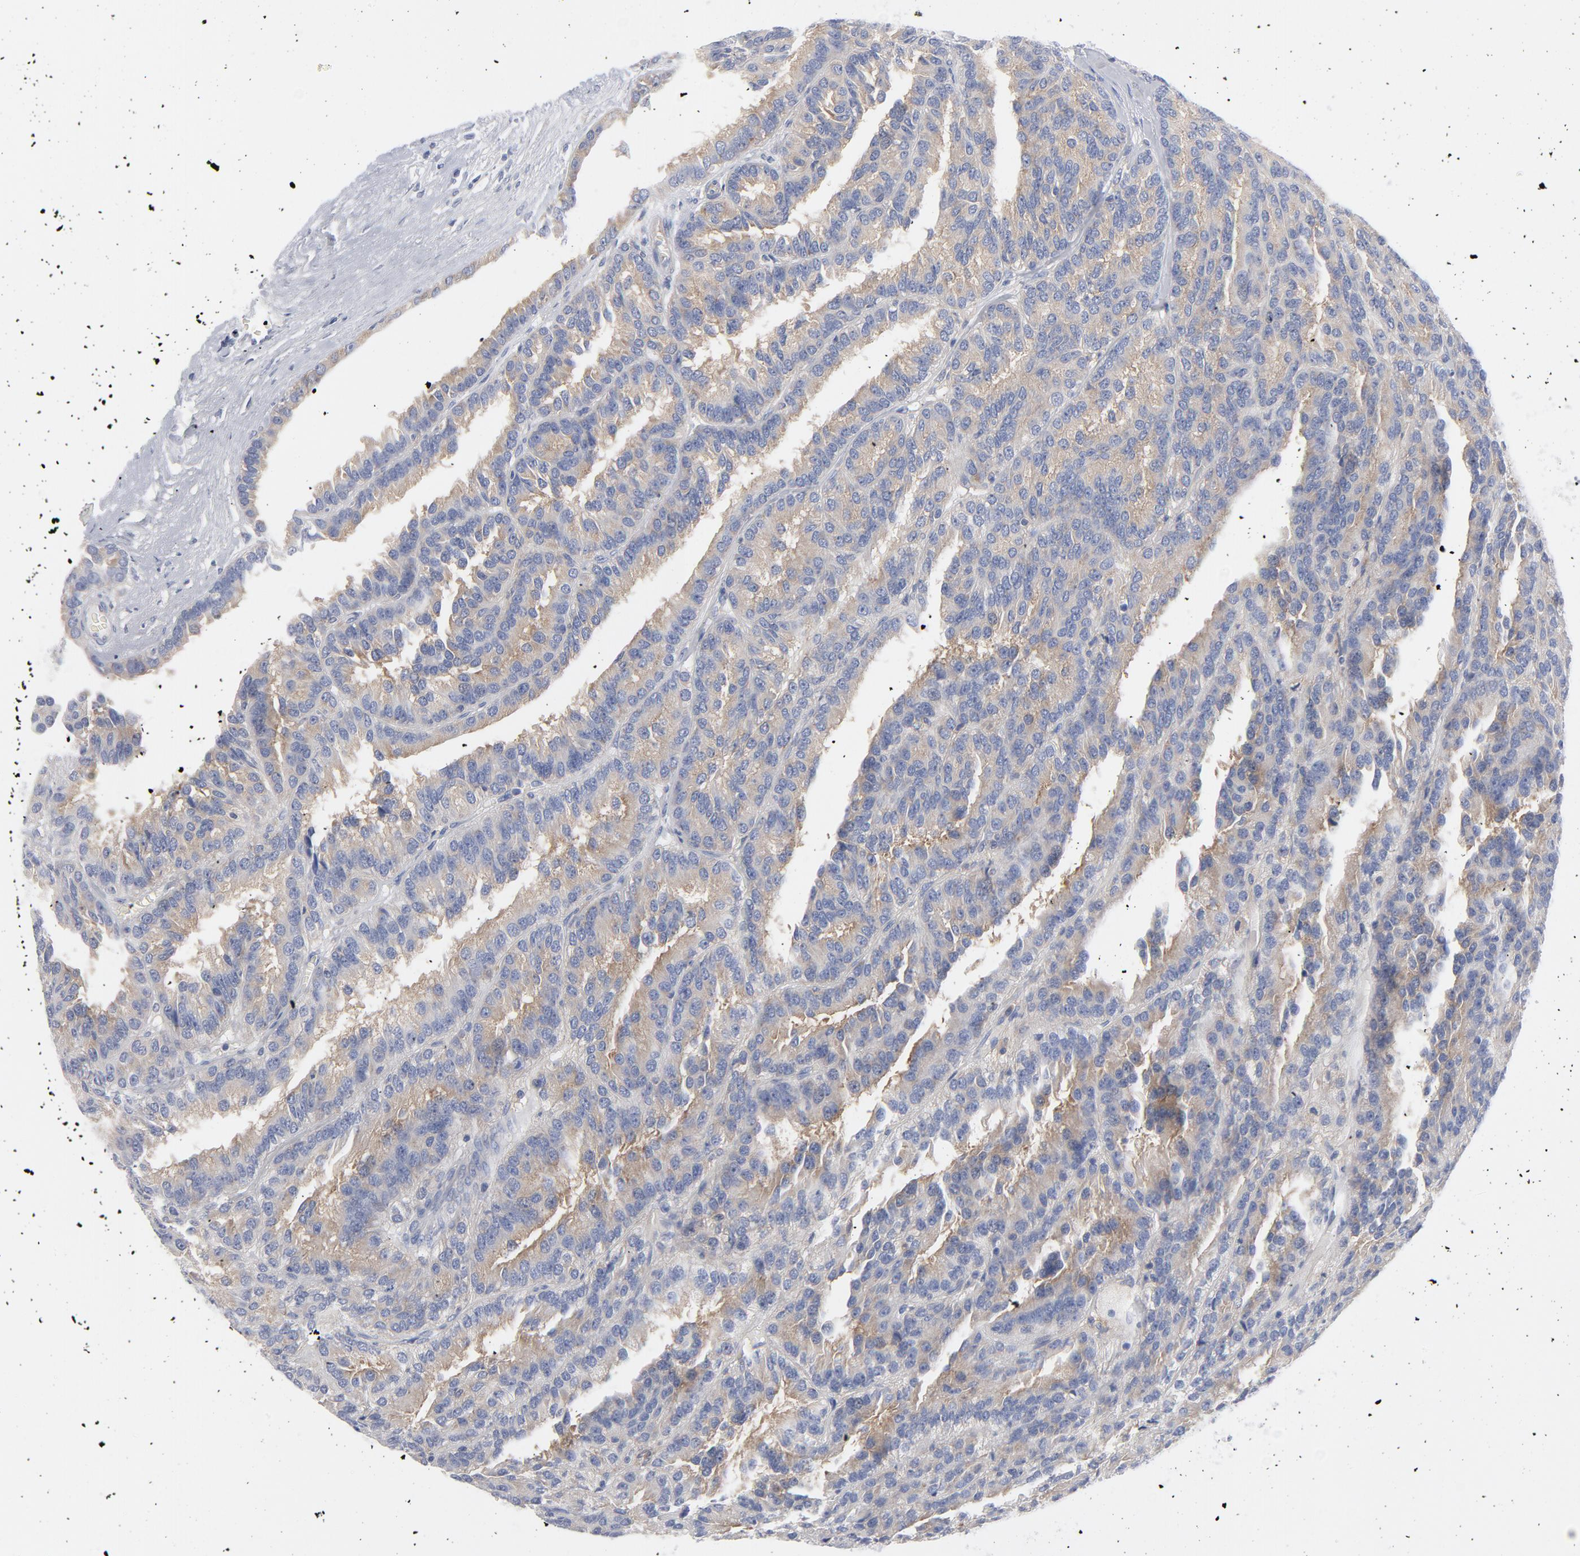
{"staining": {"intensity": "moderate", "quantity": "25%-75%", "location": "cytoplasmic/membranous"}, "tissue": "renal cancer", "cell_type": "Tumor cells", "image_type": "cancer", "snomed": [{"axis": "morphology", "description": "Adenocarcinoma, NOS"}, {"axis": "topography", "description": "Kidney"}], "caption": "DAB immunohistochemical staining of renal adenocarcinoma shows moderate cytoplasmic/membranous protein positivity in approximately 25%-75% of tumor cells. (DAB = brown stain, brightfield microscopy at high magnification).", "gene": "CD86", "patient": {"sex": "male", "age": 46}}